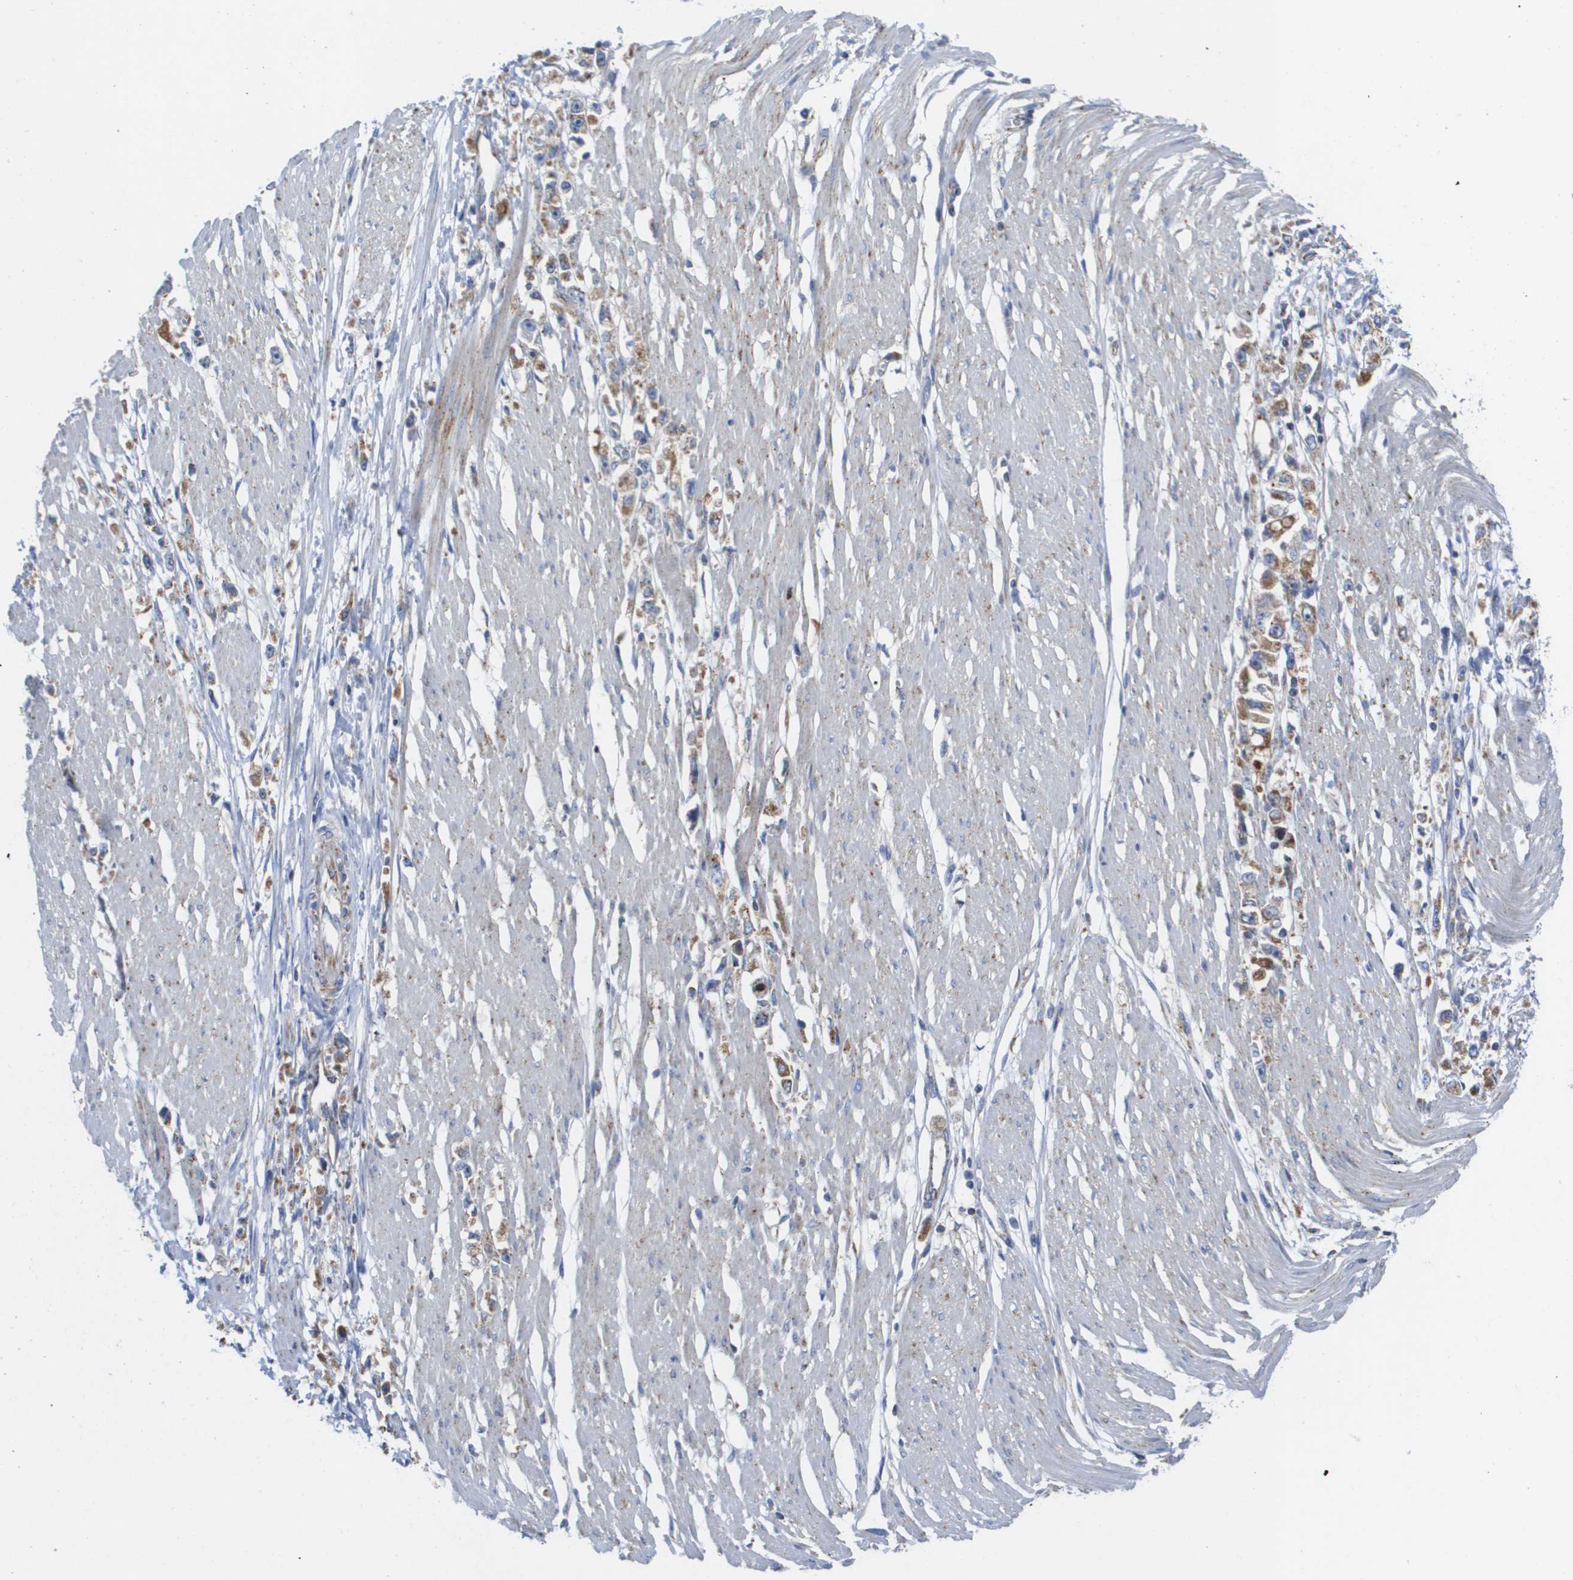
{"staining": {"intensity": "moderate", "quantity": ">75%", "location": "cytoplasmic/membranous"}, "tissue": "stomach cancer", "cell_type": "Tumor cells", "image_type": "cancer", "snomed": [{"axis": "morphology", "description": "Adenocarcinoma, NOS"}, {"axis": "topography", "description": "Stomach"}], "caption": "Stomach cancer (adenocarcinoma) stained with a protein marker shows moderate staining in tumor cells.", "gene": "FIS1", "patient": {"sex": "female", "age": 59}}